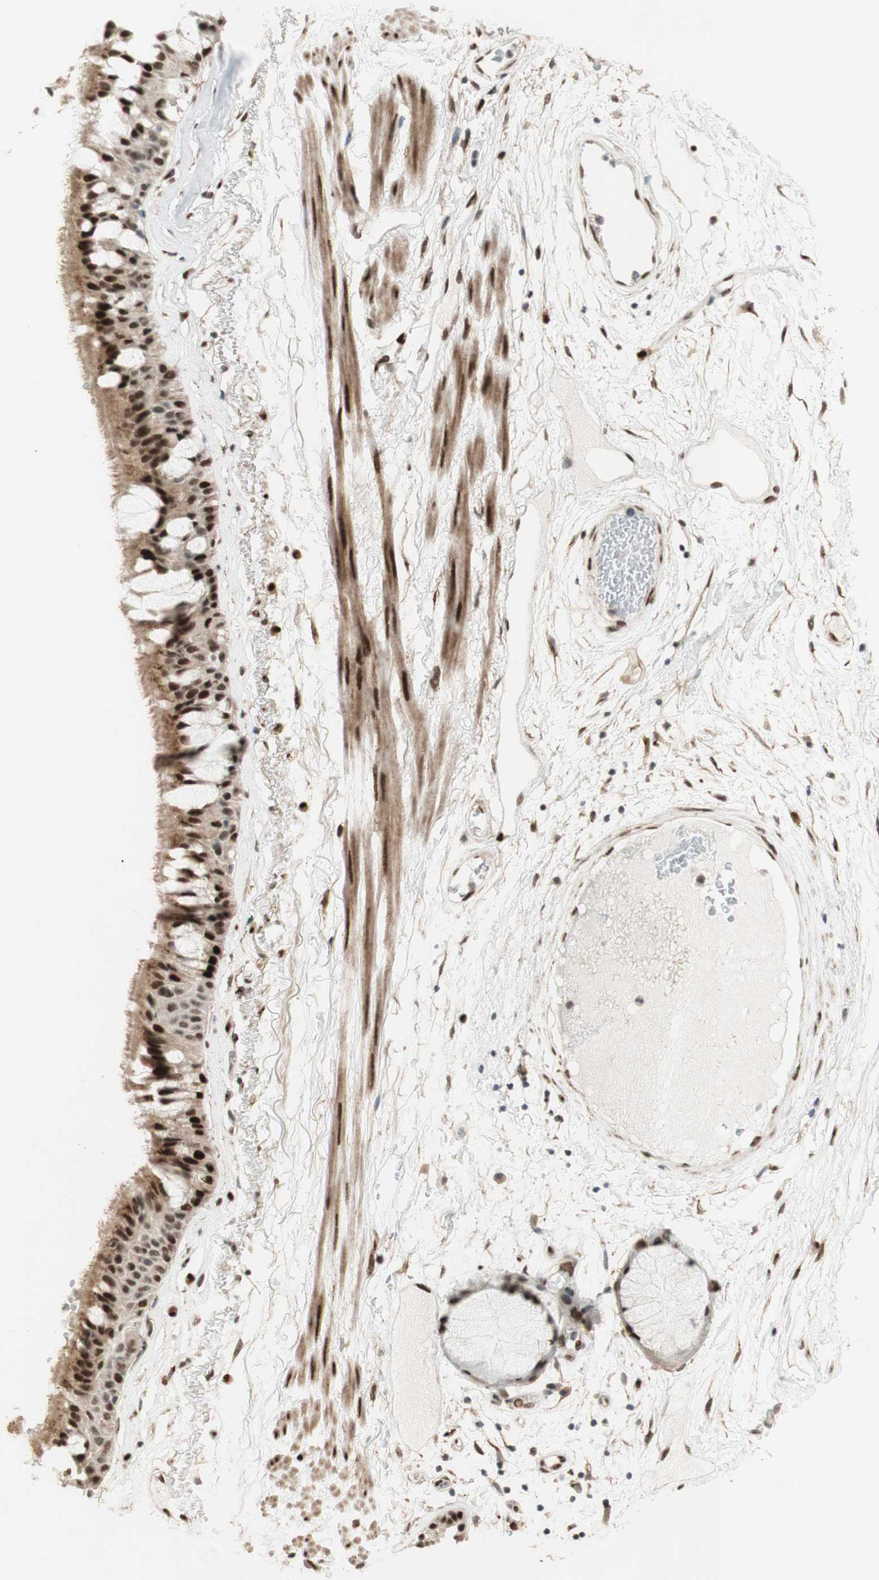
{"staining": {"intensity": "strong", "quantity": ">75%", "location": "cytoplasmic/membranous,nuclear"}, "tissue": "bronchus", "cell_type": "Respiratory epithelial cells", "image_type": "normal", "snomed": [{"axis": "morphology", "description": "Normal tissue, NOS"}, {"axis": "topography", "description": "Bronchus"}], "caption": "Strong cytoplasmic/membranous,nuclear staining for a protein is present in about >75% of respiratory epithelial cells of unremarkable bronchus using immunohistochemistry (IHC).", "gene": "FOXP1", "patient": {"sex": "male", "age": 66}}